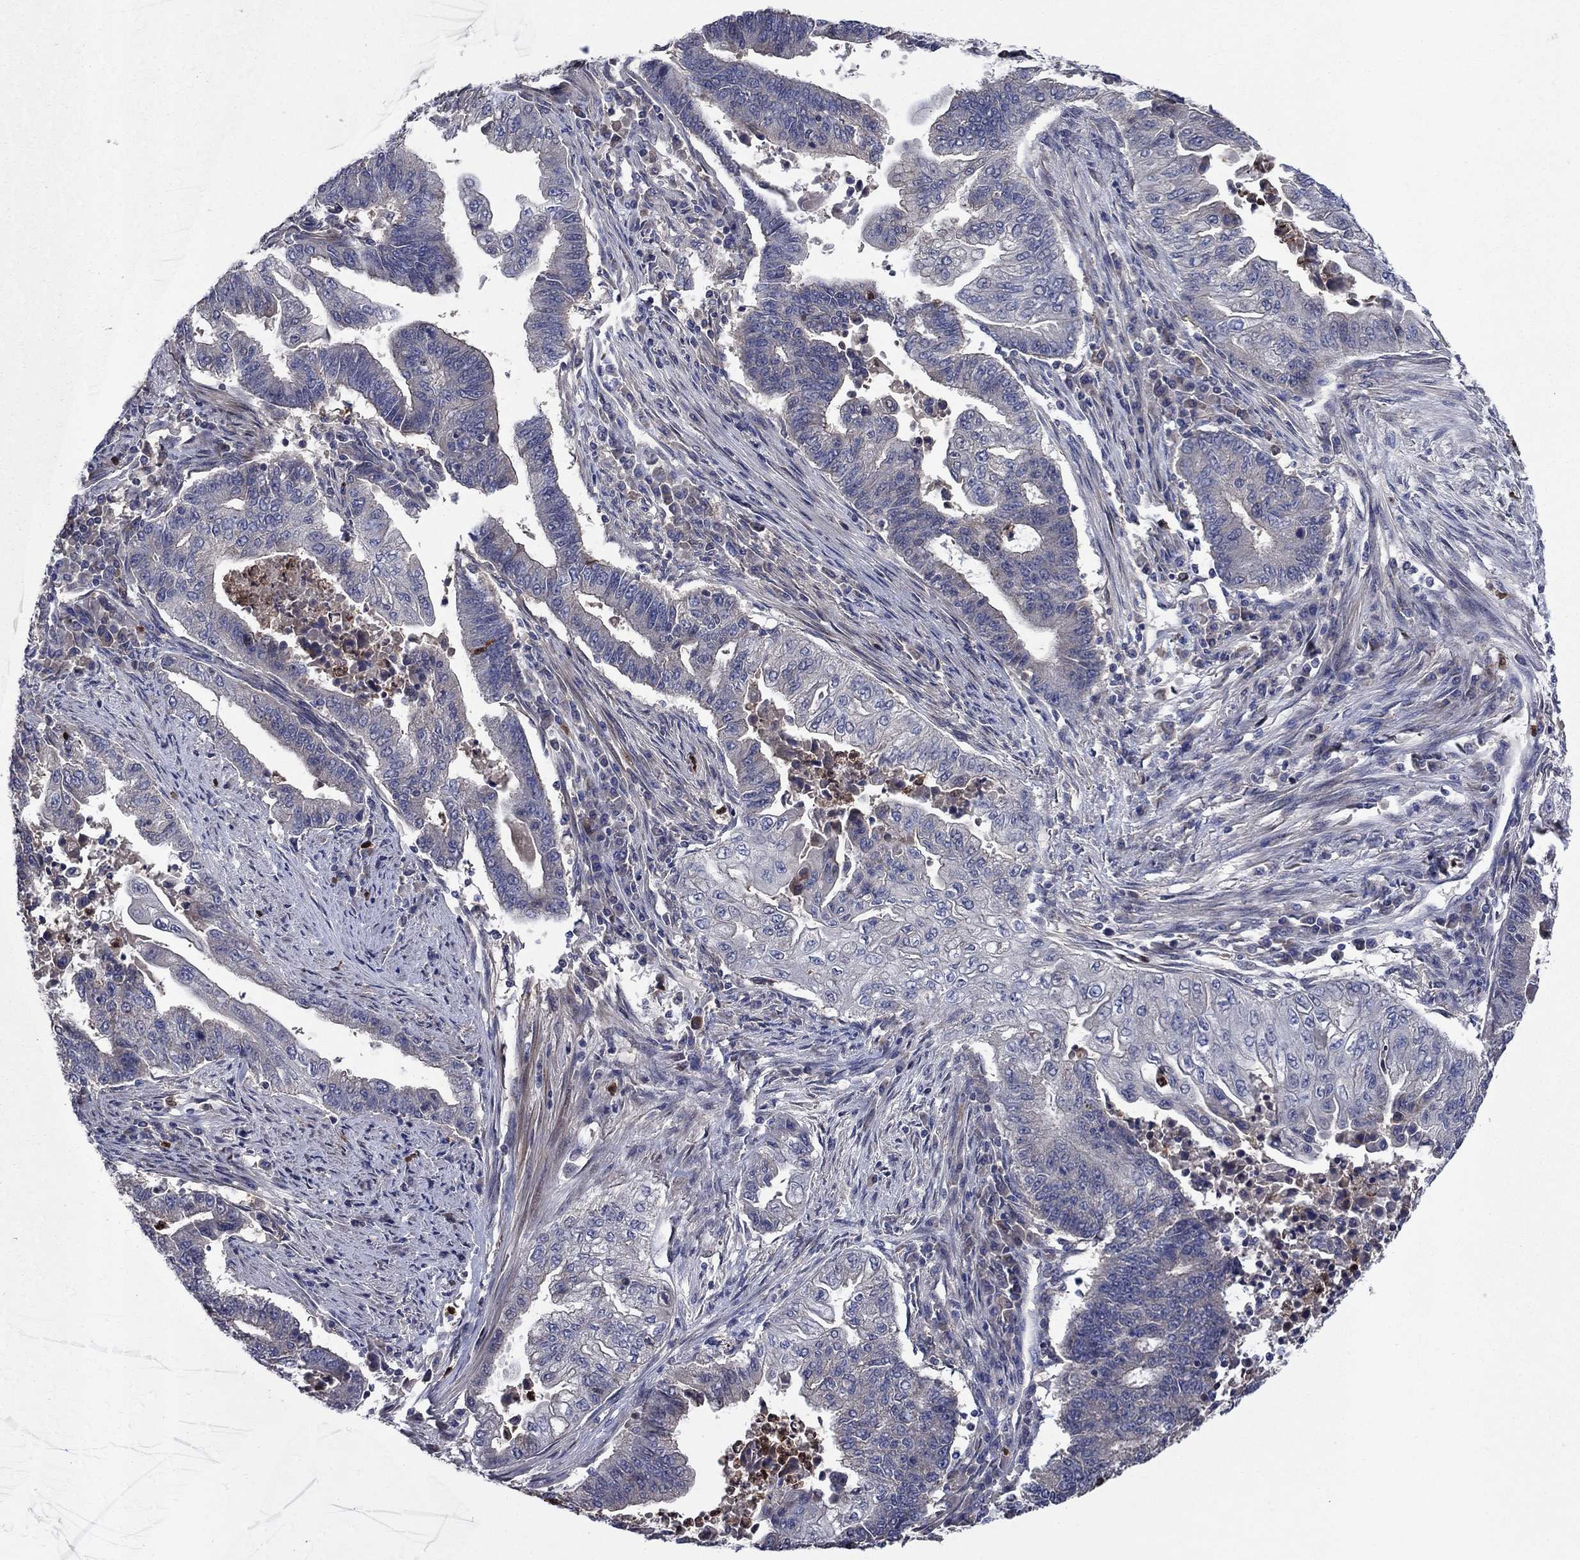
{"staining": {"intensity": "negative", "quantity": "none", "location": "none"}, "tissue": "endometrial cancer", "cell_type": "Tumor cells", "image_type": "cancer", "snomed": [{"axis": "morphology", "description": "Adenocarcinoma, NOS"}, {"axis": "topography", "description": "Uterus"}, {"axis": "topography", "description": "Endometrium"}], "caption": "Tumor cells show no significant protein staining in adenocarcinoma (endometrial).", "gene": "MSRB1", "patient": {"sex": "female", "age": 54}}